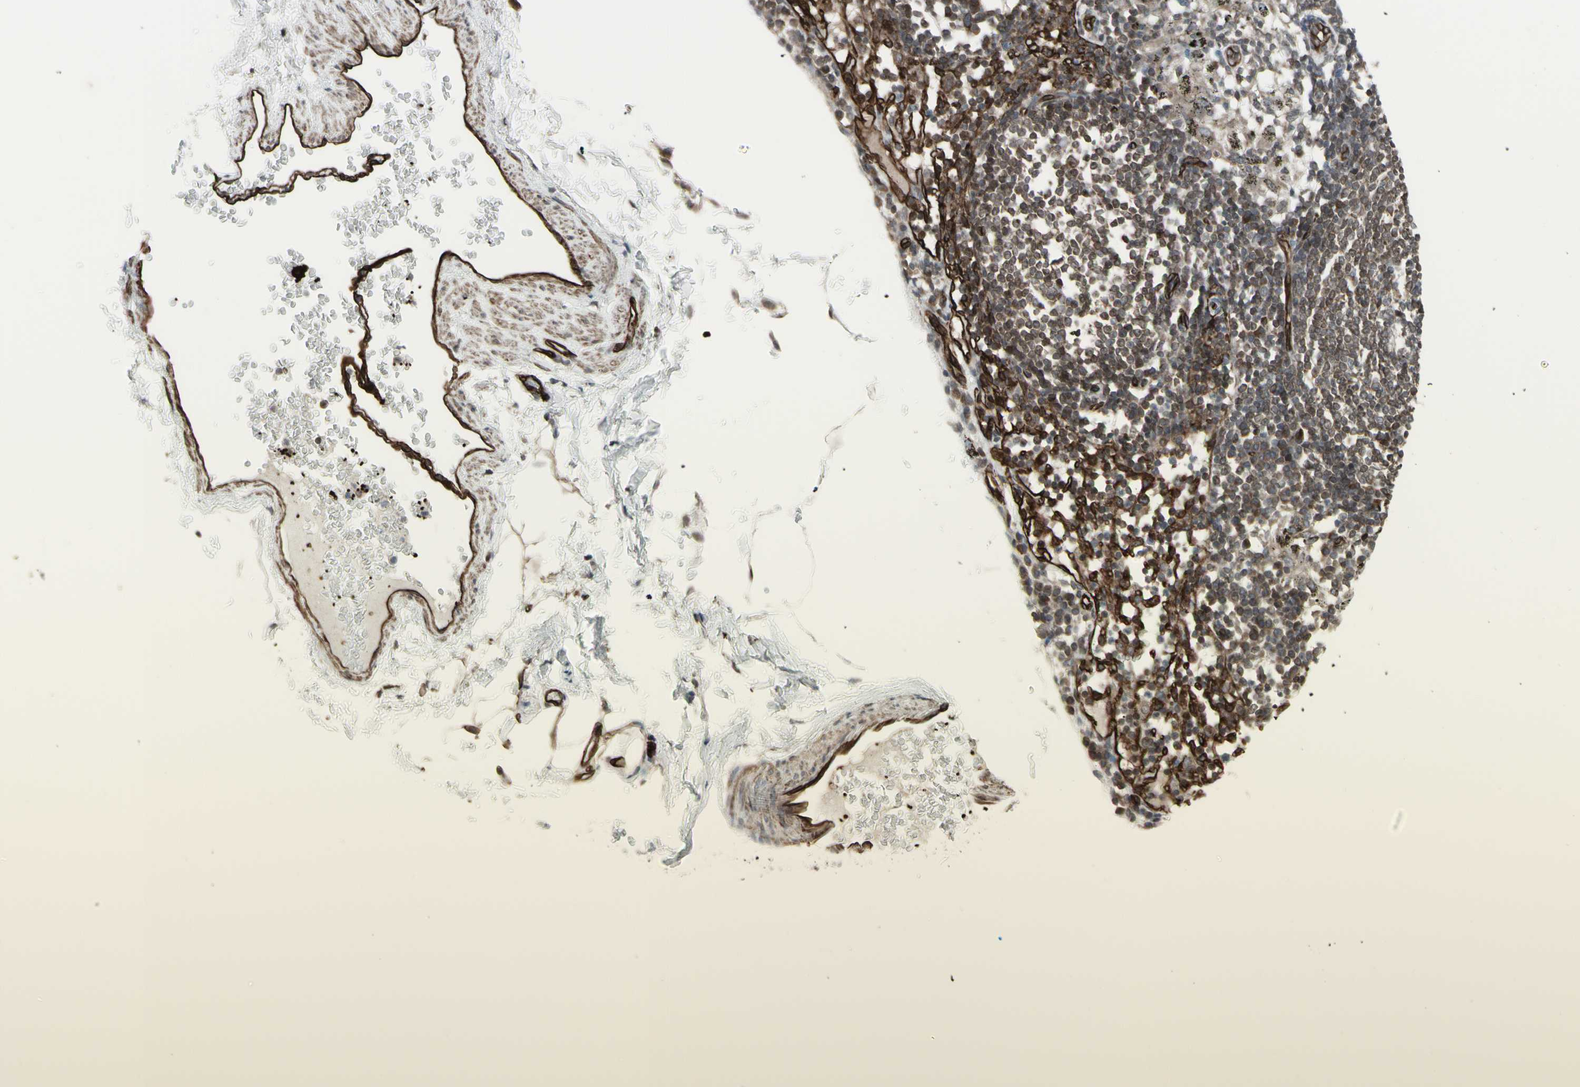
{"staining": {"intensity": "moderate", "quantity": "<25%", "location": "cytoplasmic/membranous"}, "tissue": "adipose tissue", "cell_type": "Adipocytes", "image_type": "normal", "snomed": [{"axis": "morphology", "description": "Normal tissue, NOS"}, {"axis": "topography", "description": "Cartilage tissue"}, {"axis": "topography", "description": "Bronchus"}], "caption": "This histopathology image shows immunohistochemistry staining of benign human adipose tissue, with low moderate cytoplasmic/membranous positivity in about <25% of adipocytes.", "gene": "DTX3L", "patient": {"sex": "female", "age": 73}}